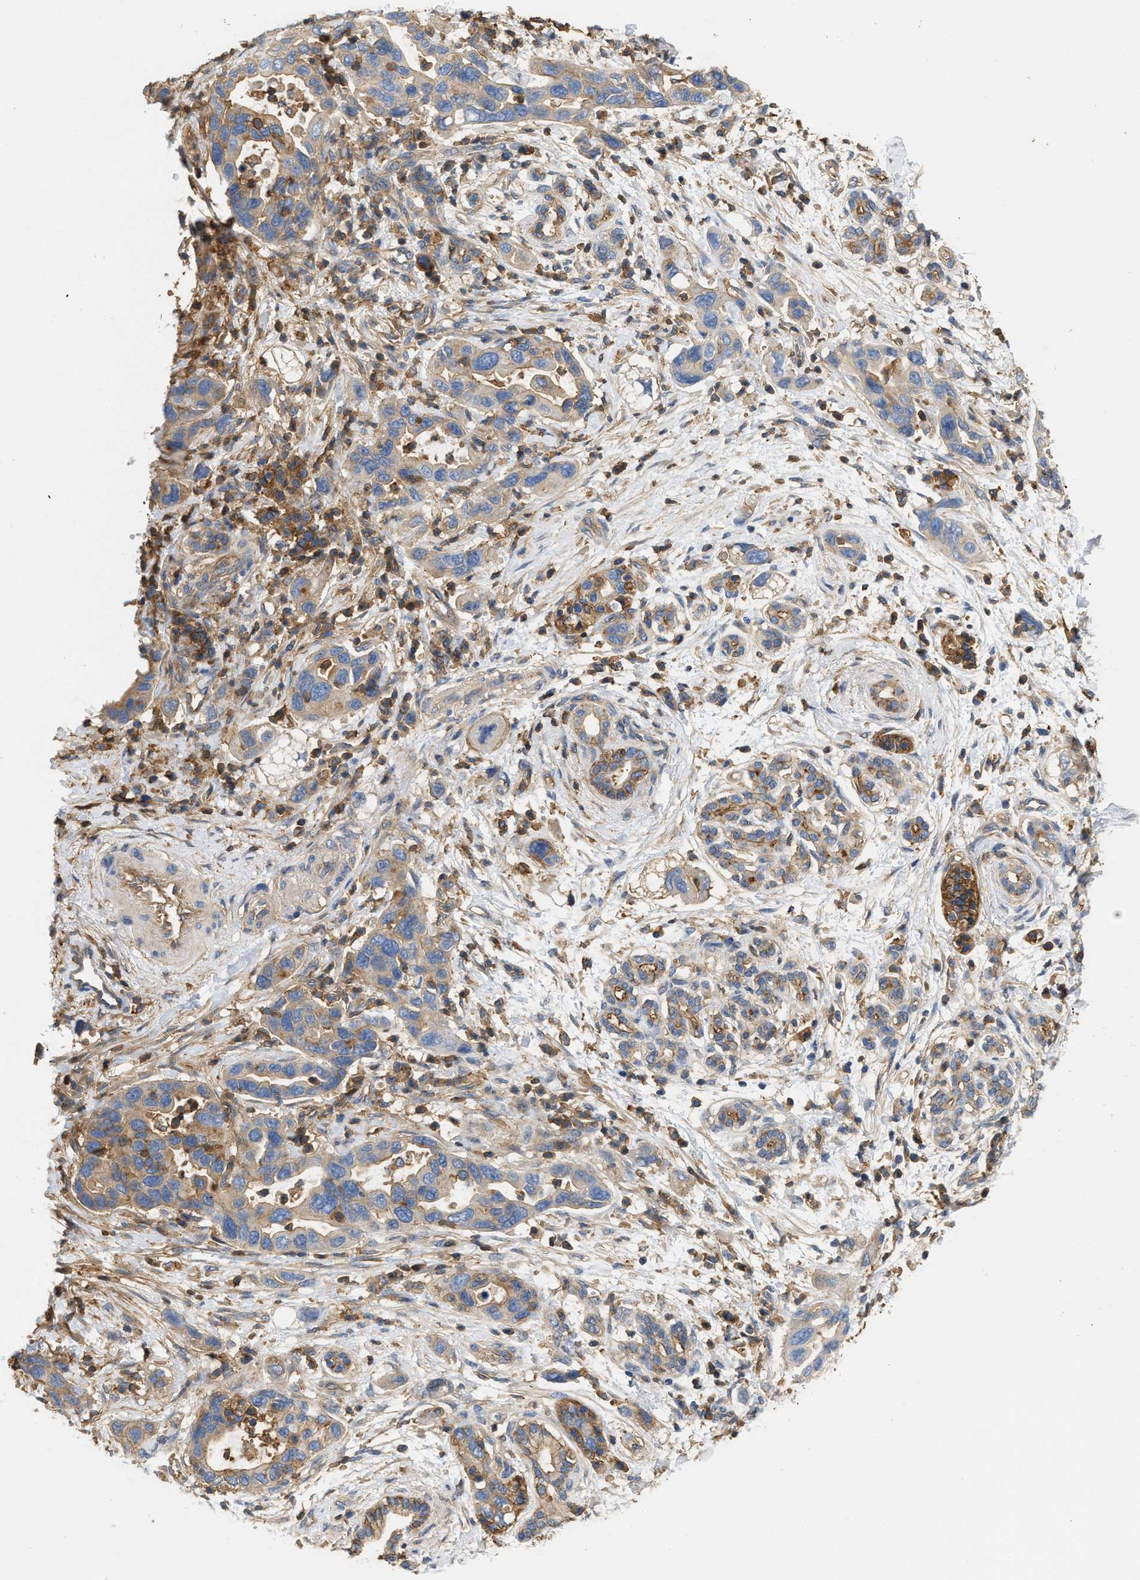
{"staining": {"intensity": "weak", "quantity": ">75%", "location": "cytoplasmic/membranous"}, "tissue": "pancreatic cancer", "cell_type": "Tumor cells", "image_type": "cancer", "snomed": [{"axis": "morphology", "description": "Normal tissue, NOS"}, {"axis": "morphology", "description": "Adenocarcinoma, NOS"}, {"axis": "topography", "description": "Pancreas"}], "caption": "High-magnification brightfield microscopy of pancreatic cancer (adenocarcinoma) stained with DAB (brown) and counterstained with hematoxylin (blue). tumor cells exhibit weak cytoplasmic/membranous positivity is appreciated in about>75% of cells. The staining was performed using DAB (3,3'-diaminobenzidine), with brown indicating positive protein expression. Nuclei are stained blue with hematoxylin.", "gene": "GNB4", "patient": {"sex": "female", "age": 71}}